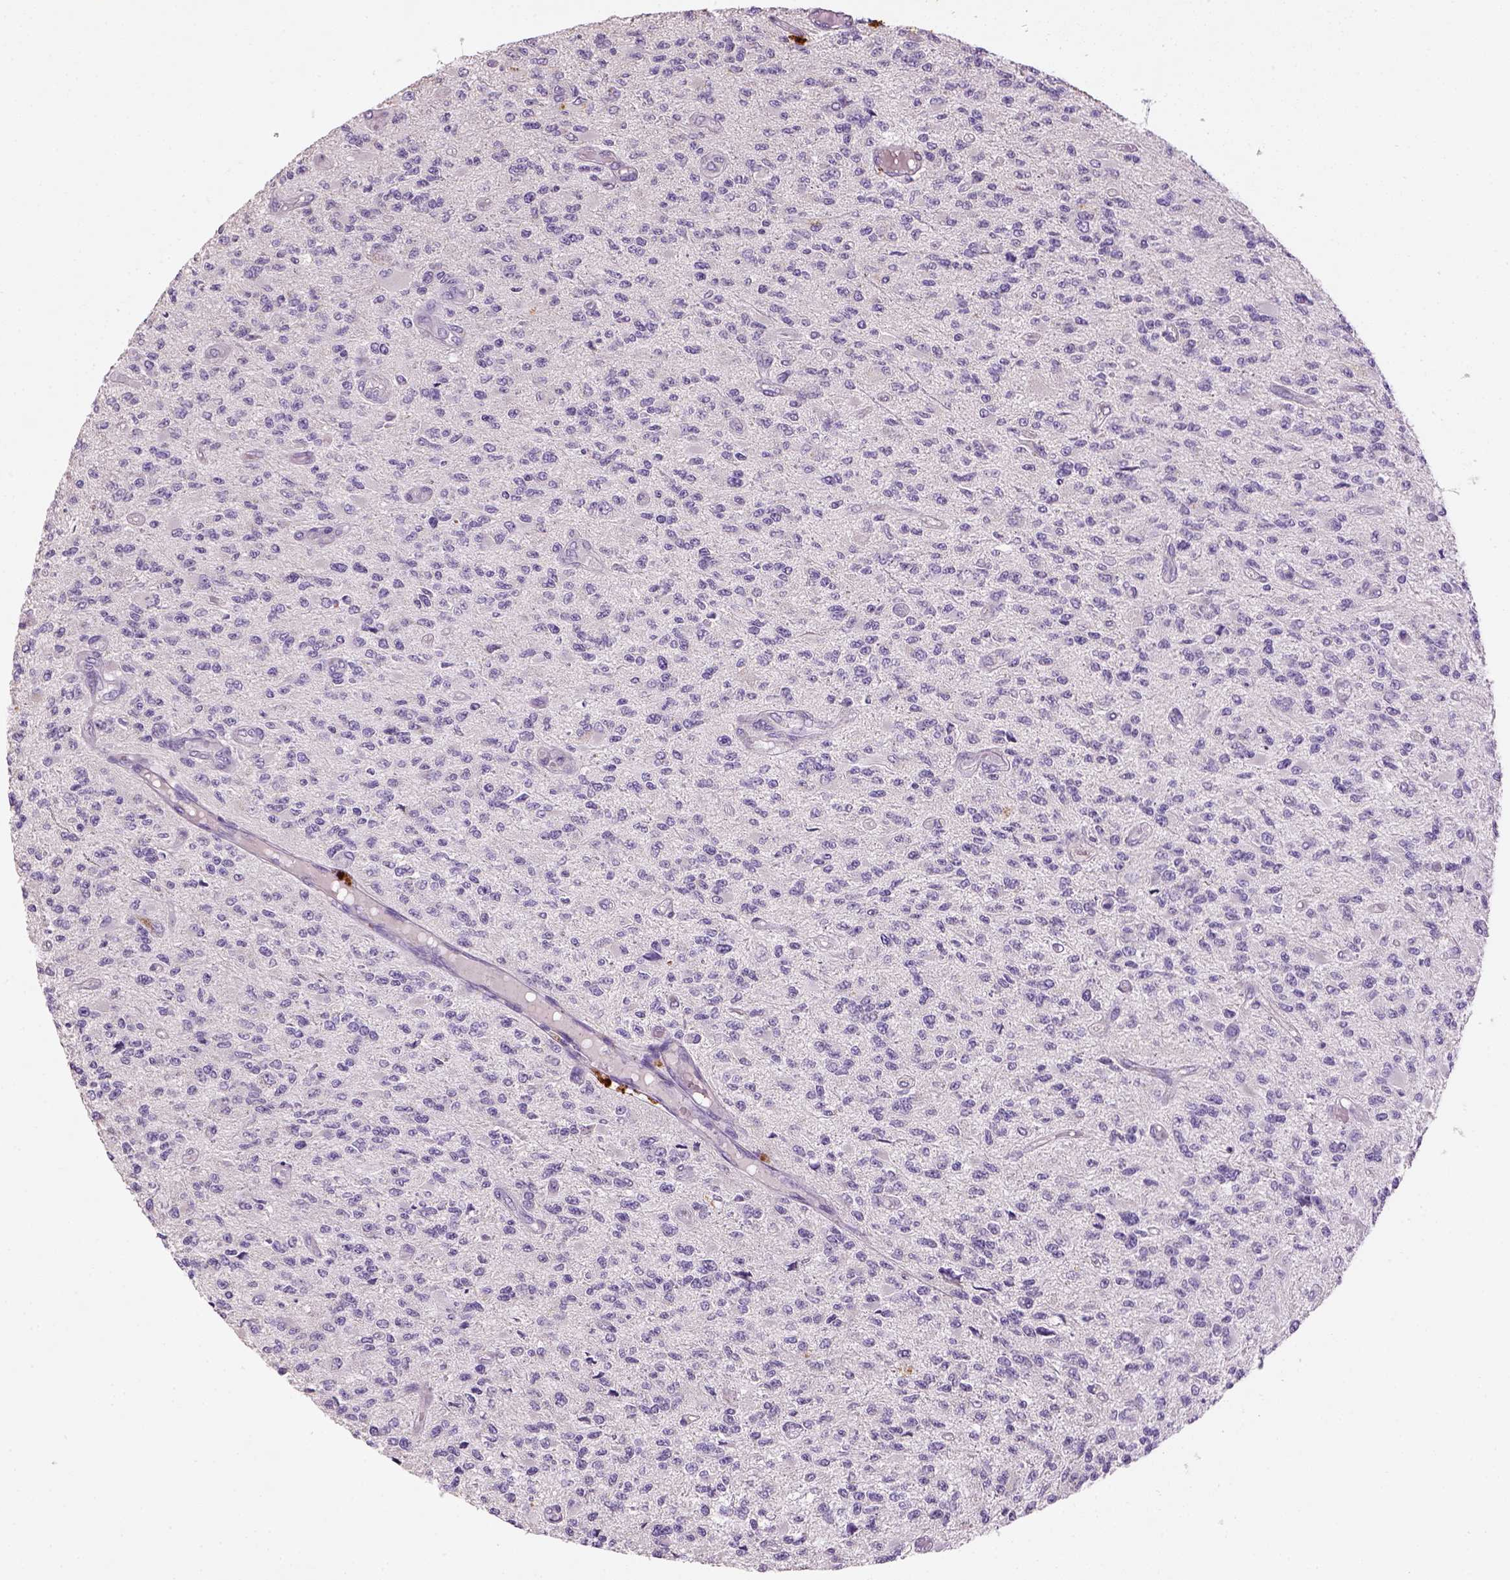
{"staining": {"intensity": "negative", "quantity": "none", "location": "none"}, "tissue": "glioma", "cell_type": "Tumor cells", "image_type": "cancer", "snomed": [{"axis": "morphology", "description": "Glioma, malignant, High grade"}, {"axis": "topography", "description": "Brain"}], "caption": "Tumor cells show no significant positivity in glioma.", "gene": "NUDT6", "patient": {"sex": "female", "age": 63}}